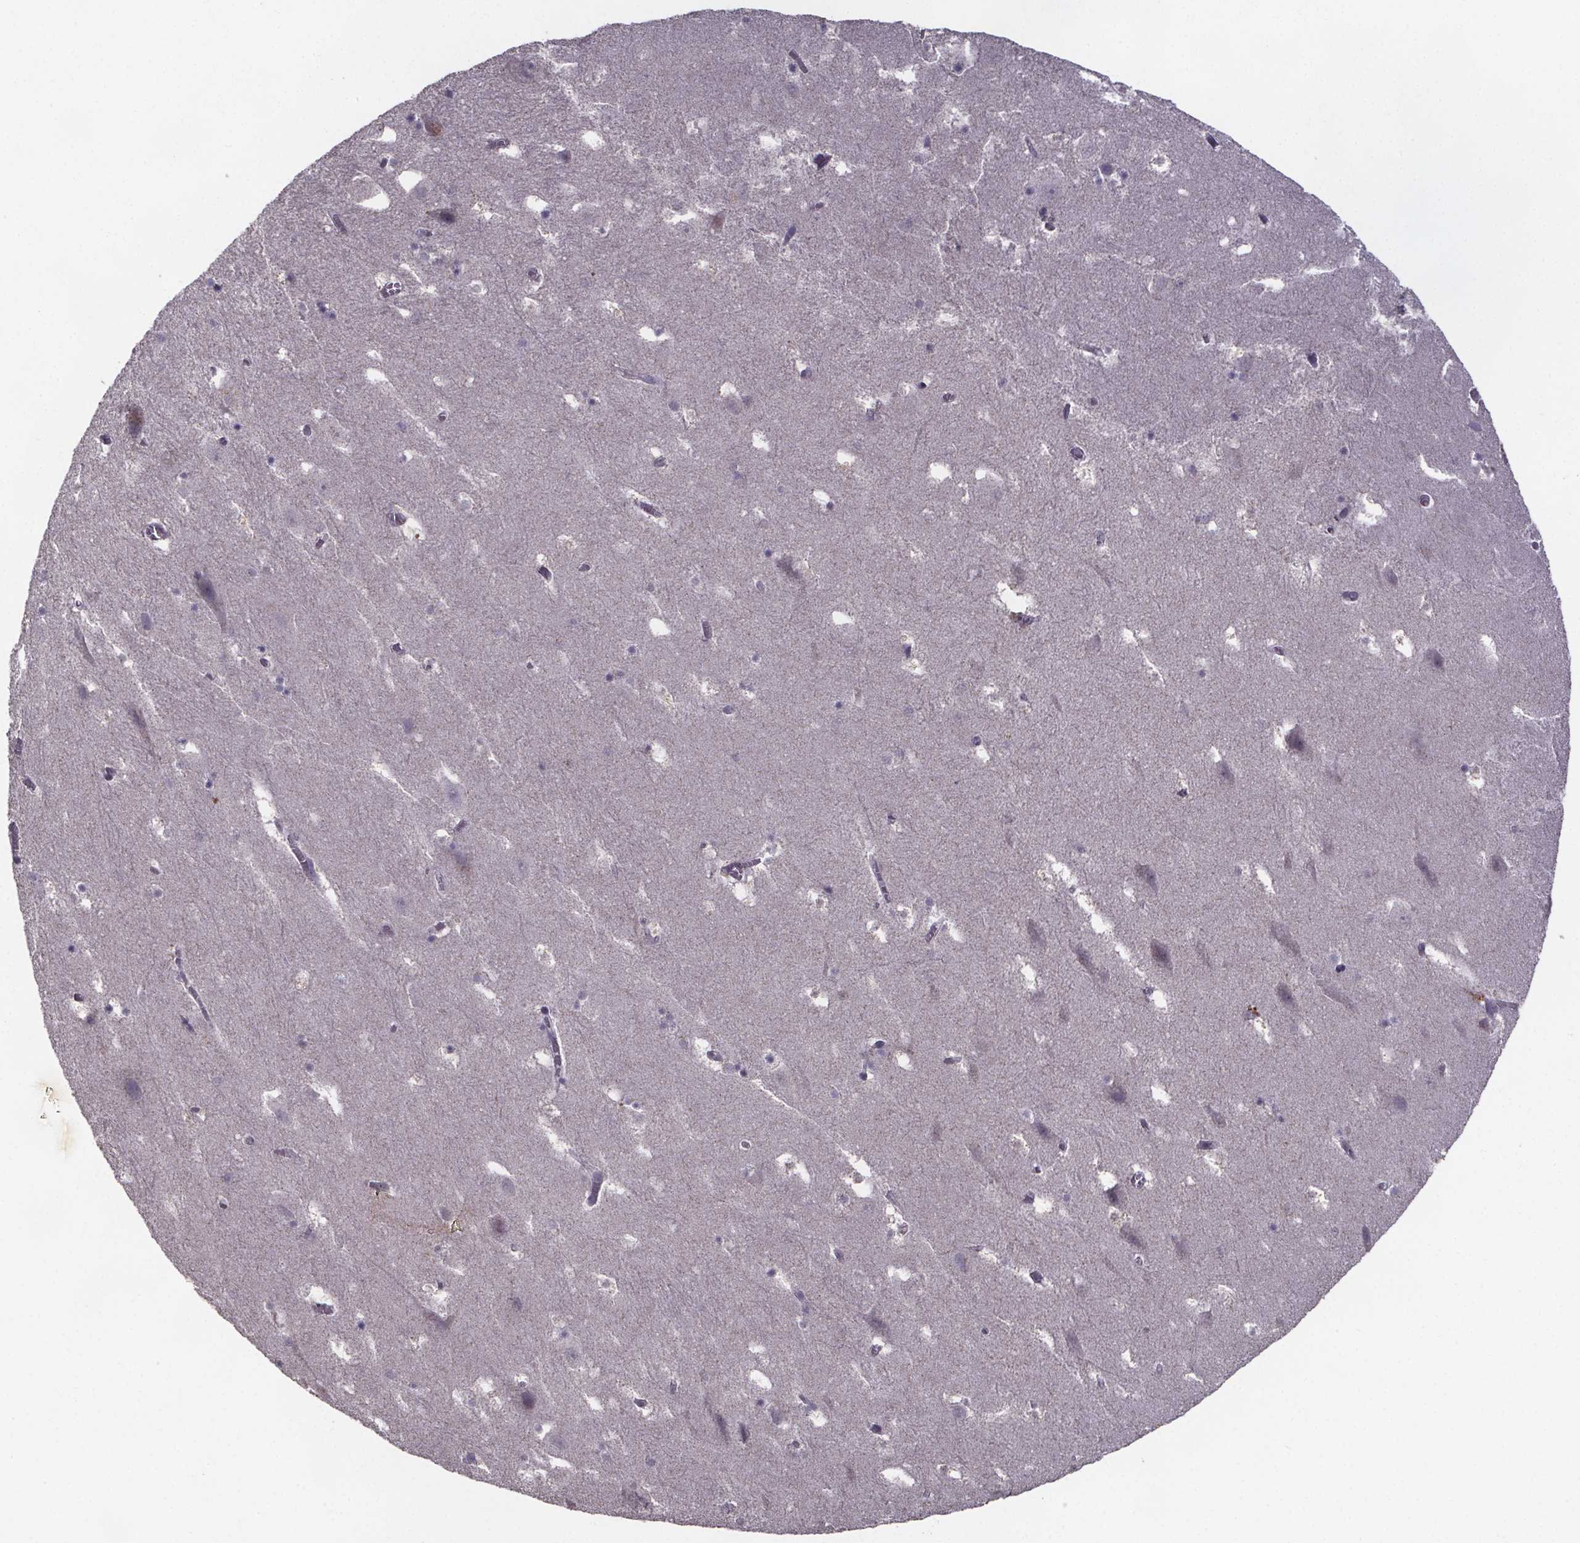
{"staining": {"intensity": "negative", "quantity": "none", "location": "none"}, "tissue": "hippocampus", "cell_type": "Glial cells", "image_type": "normal", "snomed": [{"axis": "morphology", "description": "Normal tissue, NOS"}, {"axis": "topography", "description": "Hippocampus"}], "caption": "Photomicrograph shows no significant protein staining in glial cells of normal hippocampus.", "gene": "PALLD", "patient": {"sex": "male", "age": 45}}